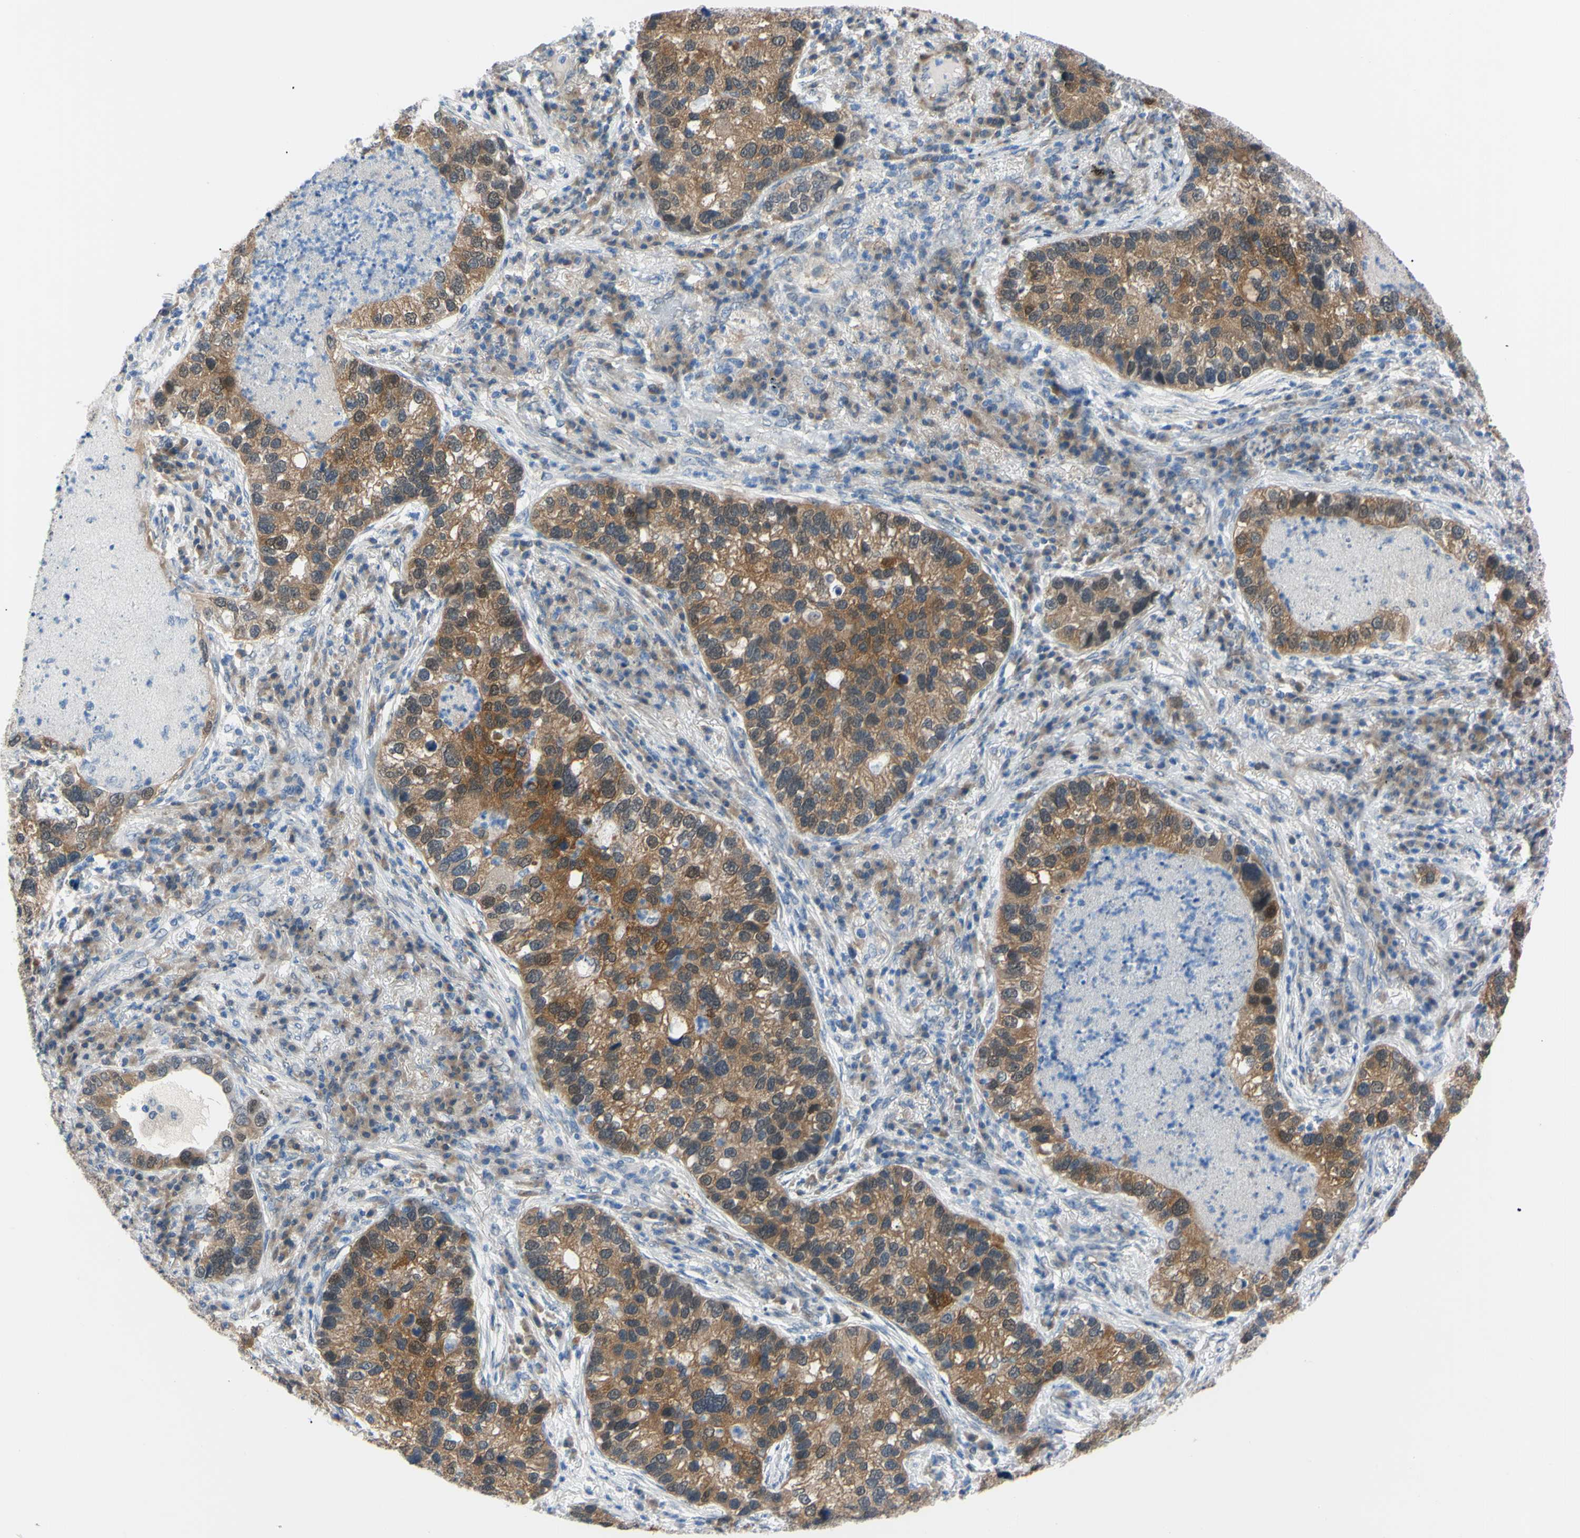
{"staining": {"intensity": "moderate", "quantity": ">75%", "location": "cytoplasmic/membranous,nuclear"}, "tissue": "lung cancer", "cell_type": "Tumor cells", "image_type": "cancer", "snomed": [{"axis": "morphology", "description": "Normal tissue, NOS"}, {"axis": "morphology", "description": "Adenocarcinoma, NOS"}, {"axis": "topography", "description": "Bronchus"}, {"axis": "topography", "description": "Lung"}], "caption": "High-power microscopy captured an immunohistochemistry micrograph of lung cancer (adenocarcinoma), revealing moderate cytoplasmic/membranous and nuclear positivity in approximately >75% of tumor cells. The protein of interest is stained brown, and the nuclei are stained in blue (DAB IHC with brightfield microscopy, high magnification).", "gene": "NOL3", "patient": {"sex": "male", "age": 54}}